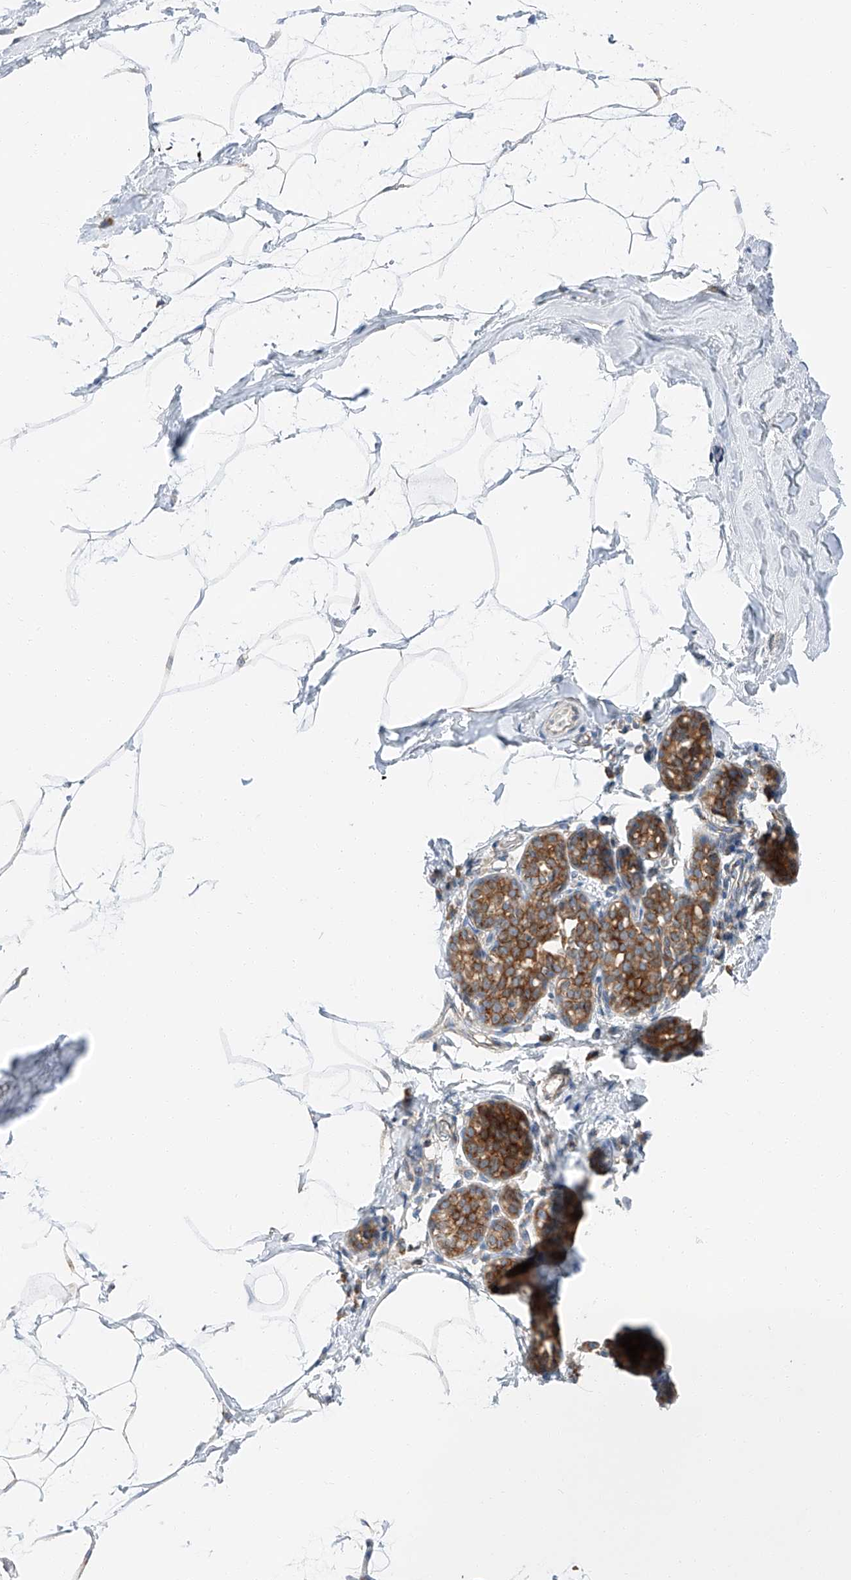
{"staining": {"intensity": "negative", "quantity": "none", "location": "none"}, "tissue": "breast", "cell_type": "Adipocytes", "image_type": "normal", "snomed": [{"axis": "morphology", "description": "Normal tissue, NOS"}, {"axis": "morphology", "description": "Lobular carcinoma"}, {"axis": "topography", "description": "Breast"}], "caption": "Immunohistochemistry image of unremarkable breast: breast stained with DAB (3,3'-diaminobenzidine) shows no significant protein positivity in adipocytes.", "gene": "ZC3H15", "patient": {"sex": "female", "age": 62}}